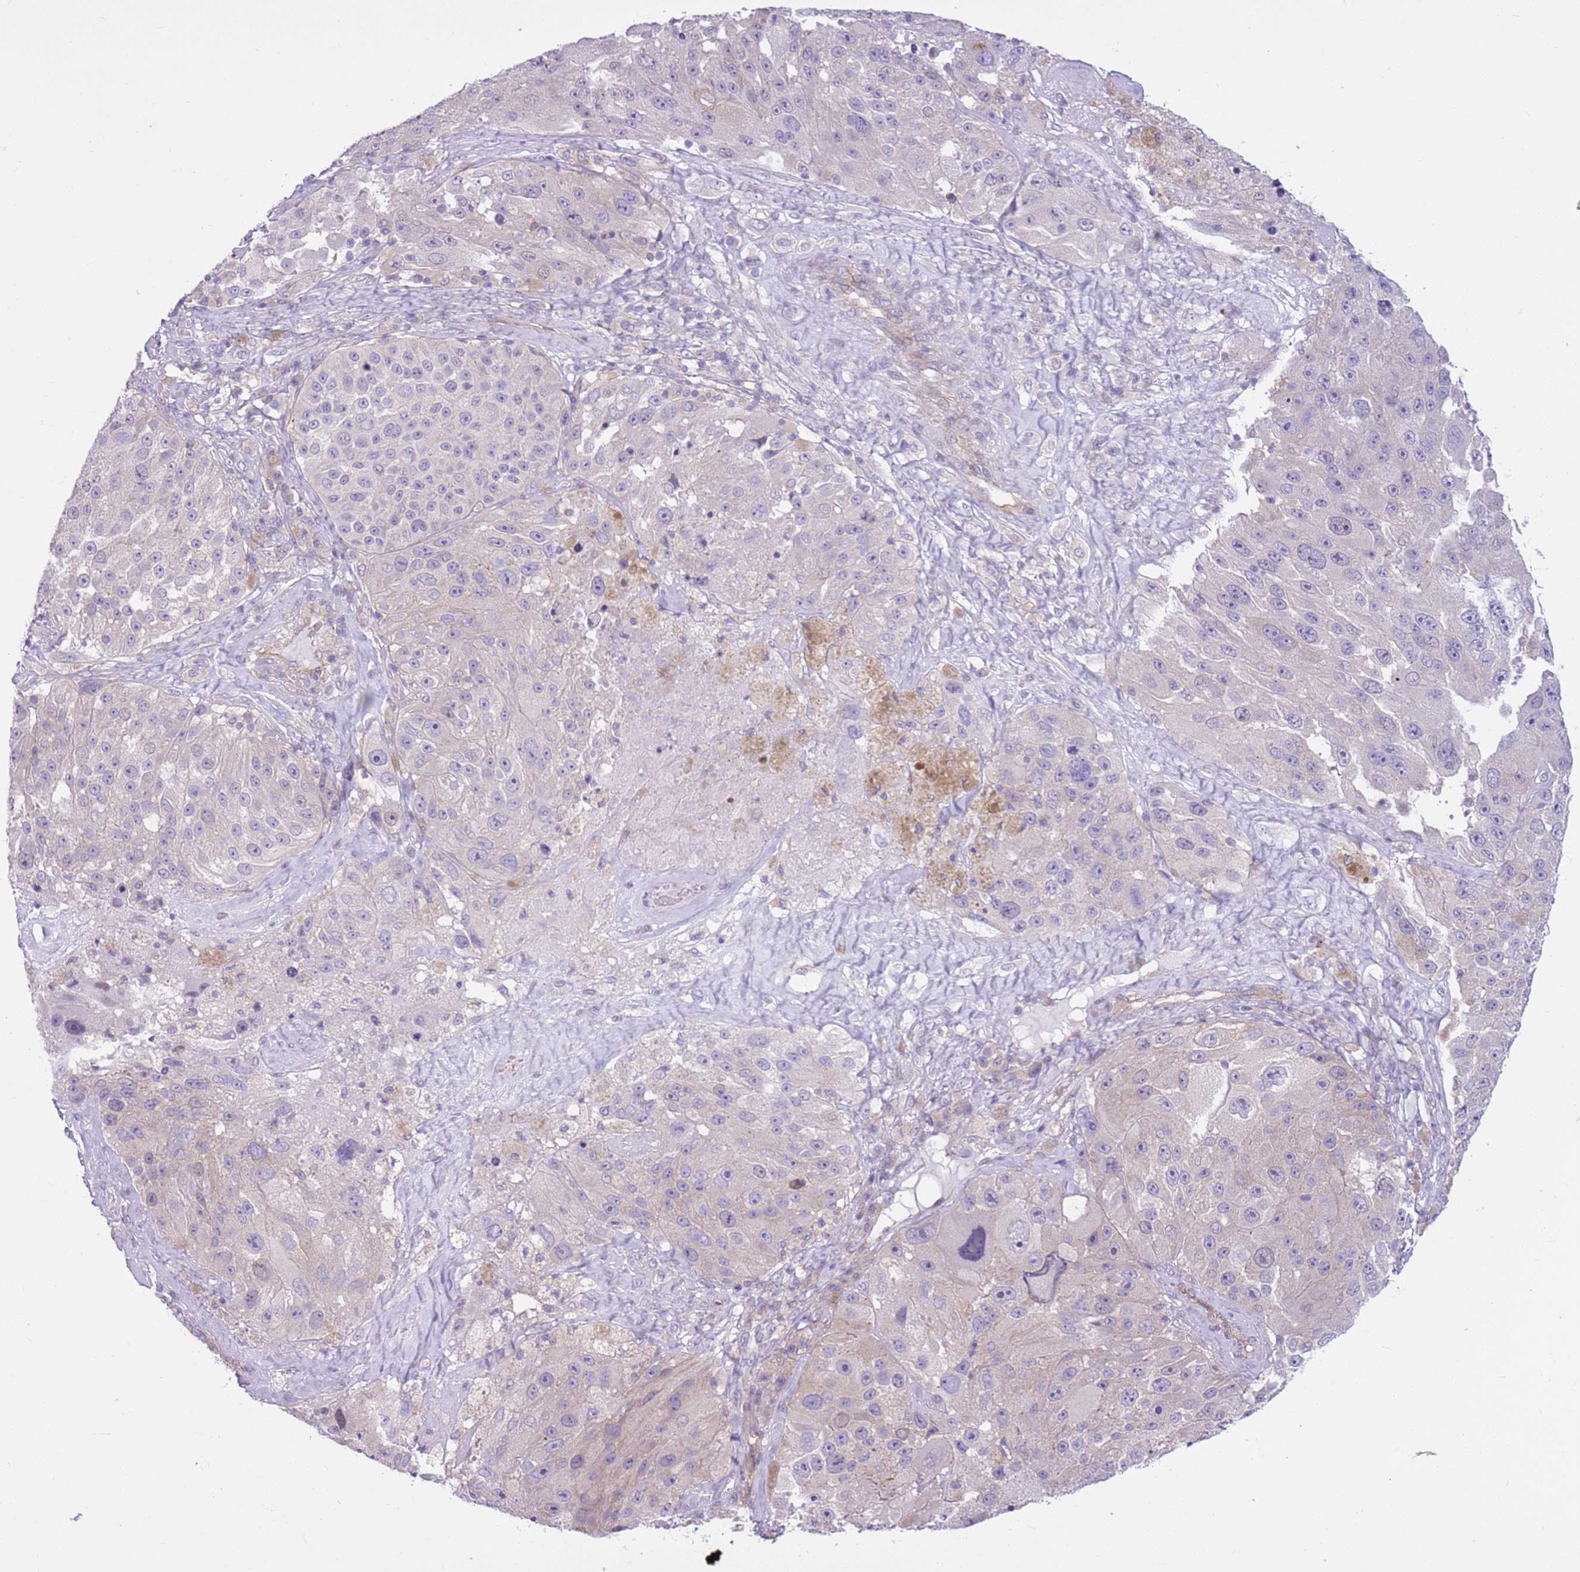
{"staining": {"intensity": "weak", "quantity": "<25%", "location": "cytoplasmic/membranous"}, "tissue": "melanoma", "cell_type": "Tumor cells", "image_type": "cancer", "snomed": [{"axis": "morphology", "description": "Malignant melanoma, Metastatic site"}, {"axis": "topography", "description": "Lymph node"}], "caption": "Tumor cells show no significant staining in melanoma.", "gene": "PARP8", "patient": {"sex": "male", "age": 62}}